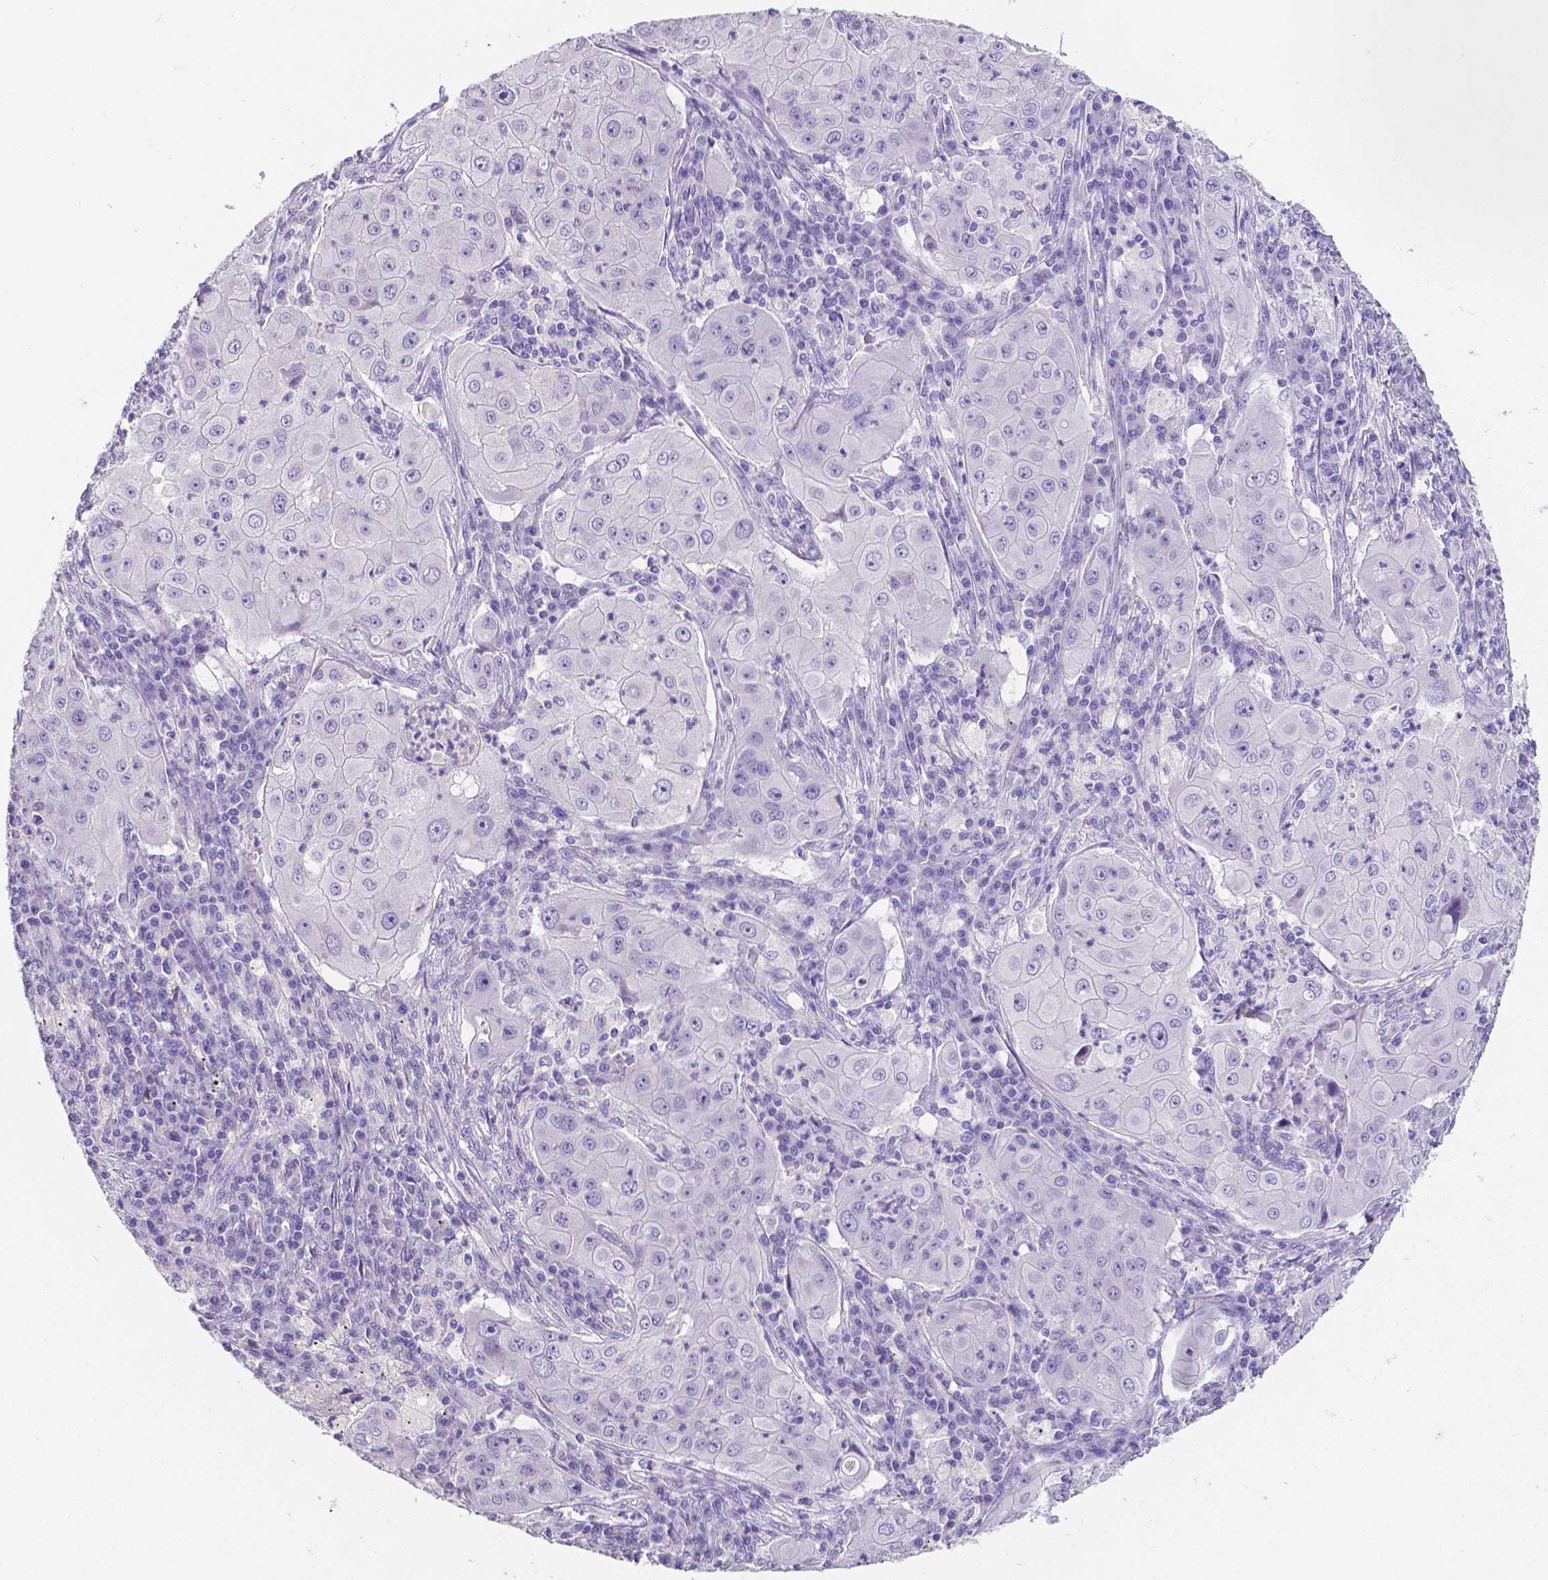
{"staining": {"intensity": "negative", "quantity": "none", "location": "none"}, "tissue": "lung cancer", "cell_type": "Tumor cells", "image_type": "cancer", "snomed": [{"axis": "morphology", "description": "Squamous cell carcinoma, NOS"}, {"axis": "topography", "description": "Lung"}], "caption": "This micrograph is of lung squamous cell carcinoma stained with immunohistochemistry (IHC) to label a protein in brown with the nuclei are counter-stained blue. There is no positivity in tumor cells.", "gene": "SATB2", "patient": {"sex": "female", "age": 59}}